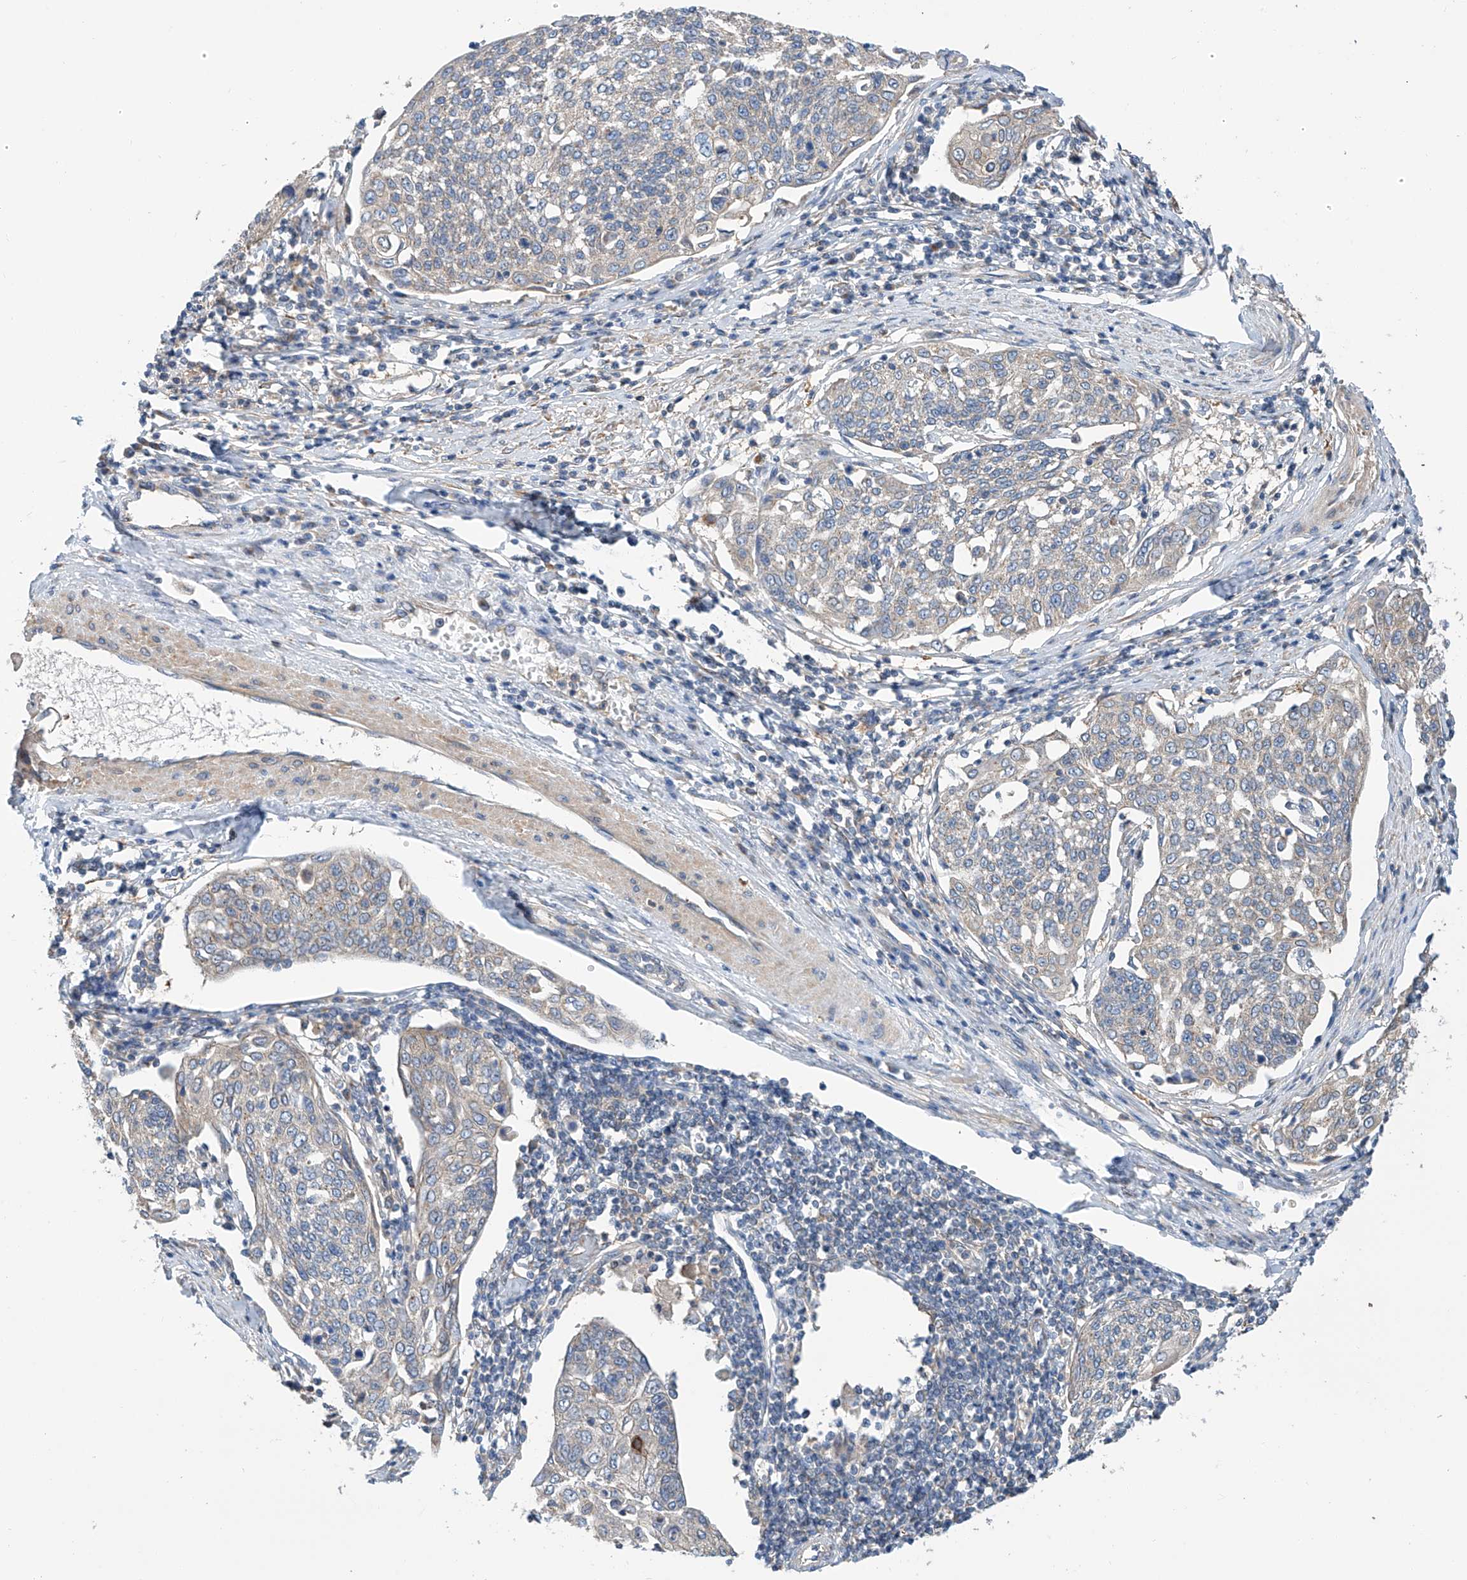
{"staining": {"intensity": "negative", "quantity": "none", "location": "none"}, "tissue": "cervical cancer", "cell_type": "Tumor cells", "image_type": "cancer", "snomed": [{"axis": "morphology", "description": "Squamous cell carcinoma, NOS"}, {"axis": "topography", "description": "Cervix"}], "caption": "The IHC photomicrograph has no significant expression in tumor cells of cervical cancer (squamous cell carcinoma) tissue.", "gene": "SLC22A7", "patient": {"sex": "female", "age": 34}}